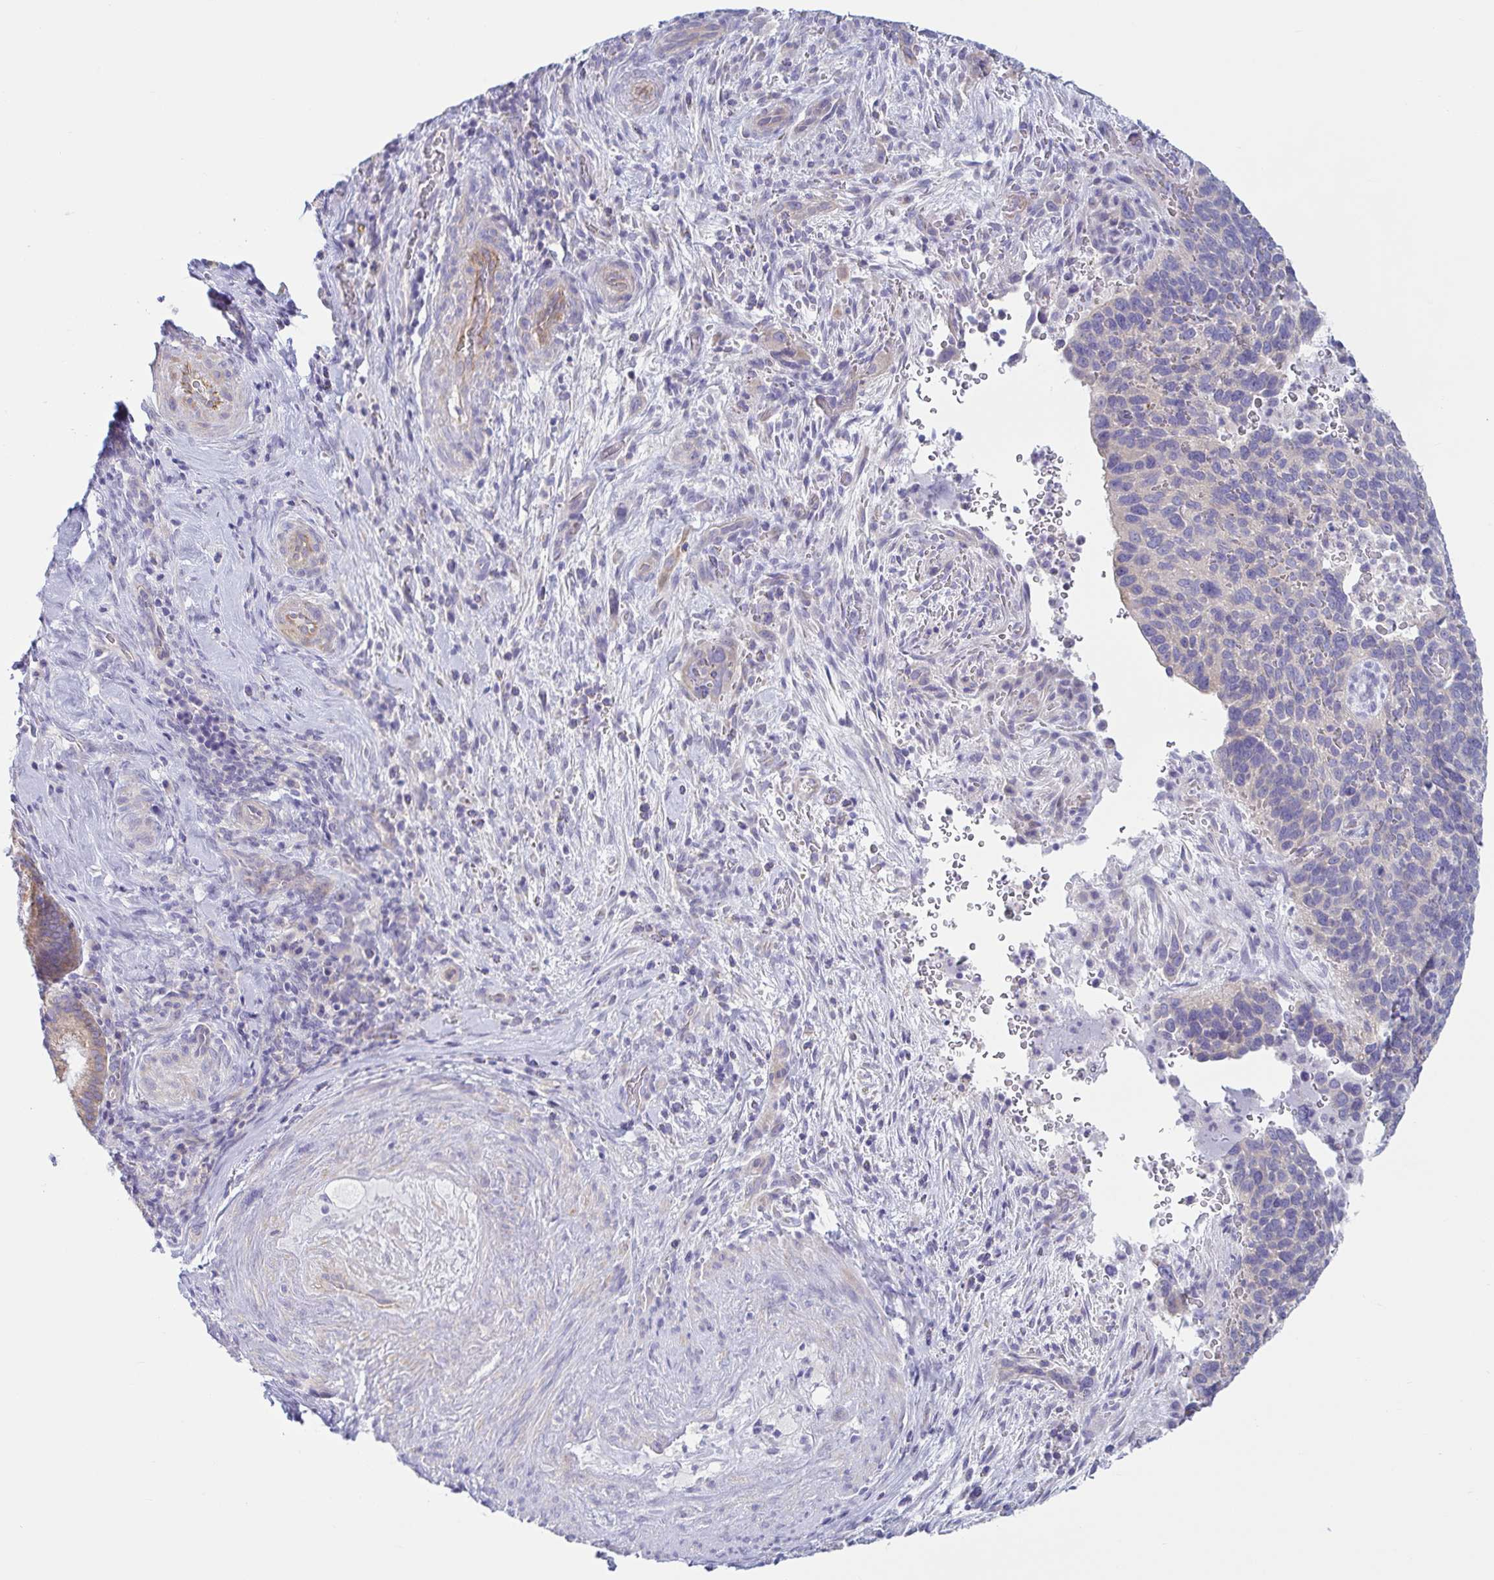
{"staining": {"intensity": "negative", "quantity": "none", "location": "none"}, "tissue": "cervical cancer", "cell_type": "Tumor cells", "image_type": "cancer", "snomed": [{"axis": "morphology", "description": "Squamous cell carcinoma, NOS"}, {"axis": "topography", "description": "Cervix"}], "caption": "Human cervical squamous cell carcinoma stained for a protein using immunohistochemistry (IHC) shows no positivity in tumor cells.", "gene": "TNNI2", "patient": {"sex": "female", "age": 51}}